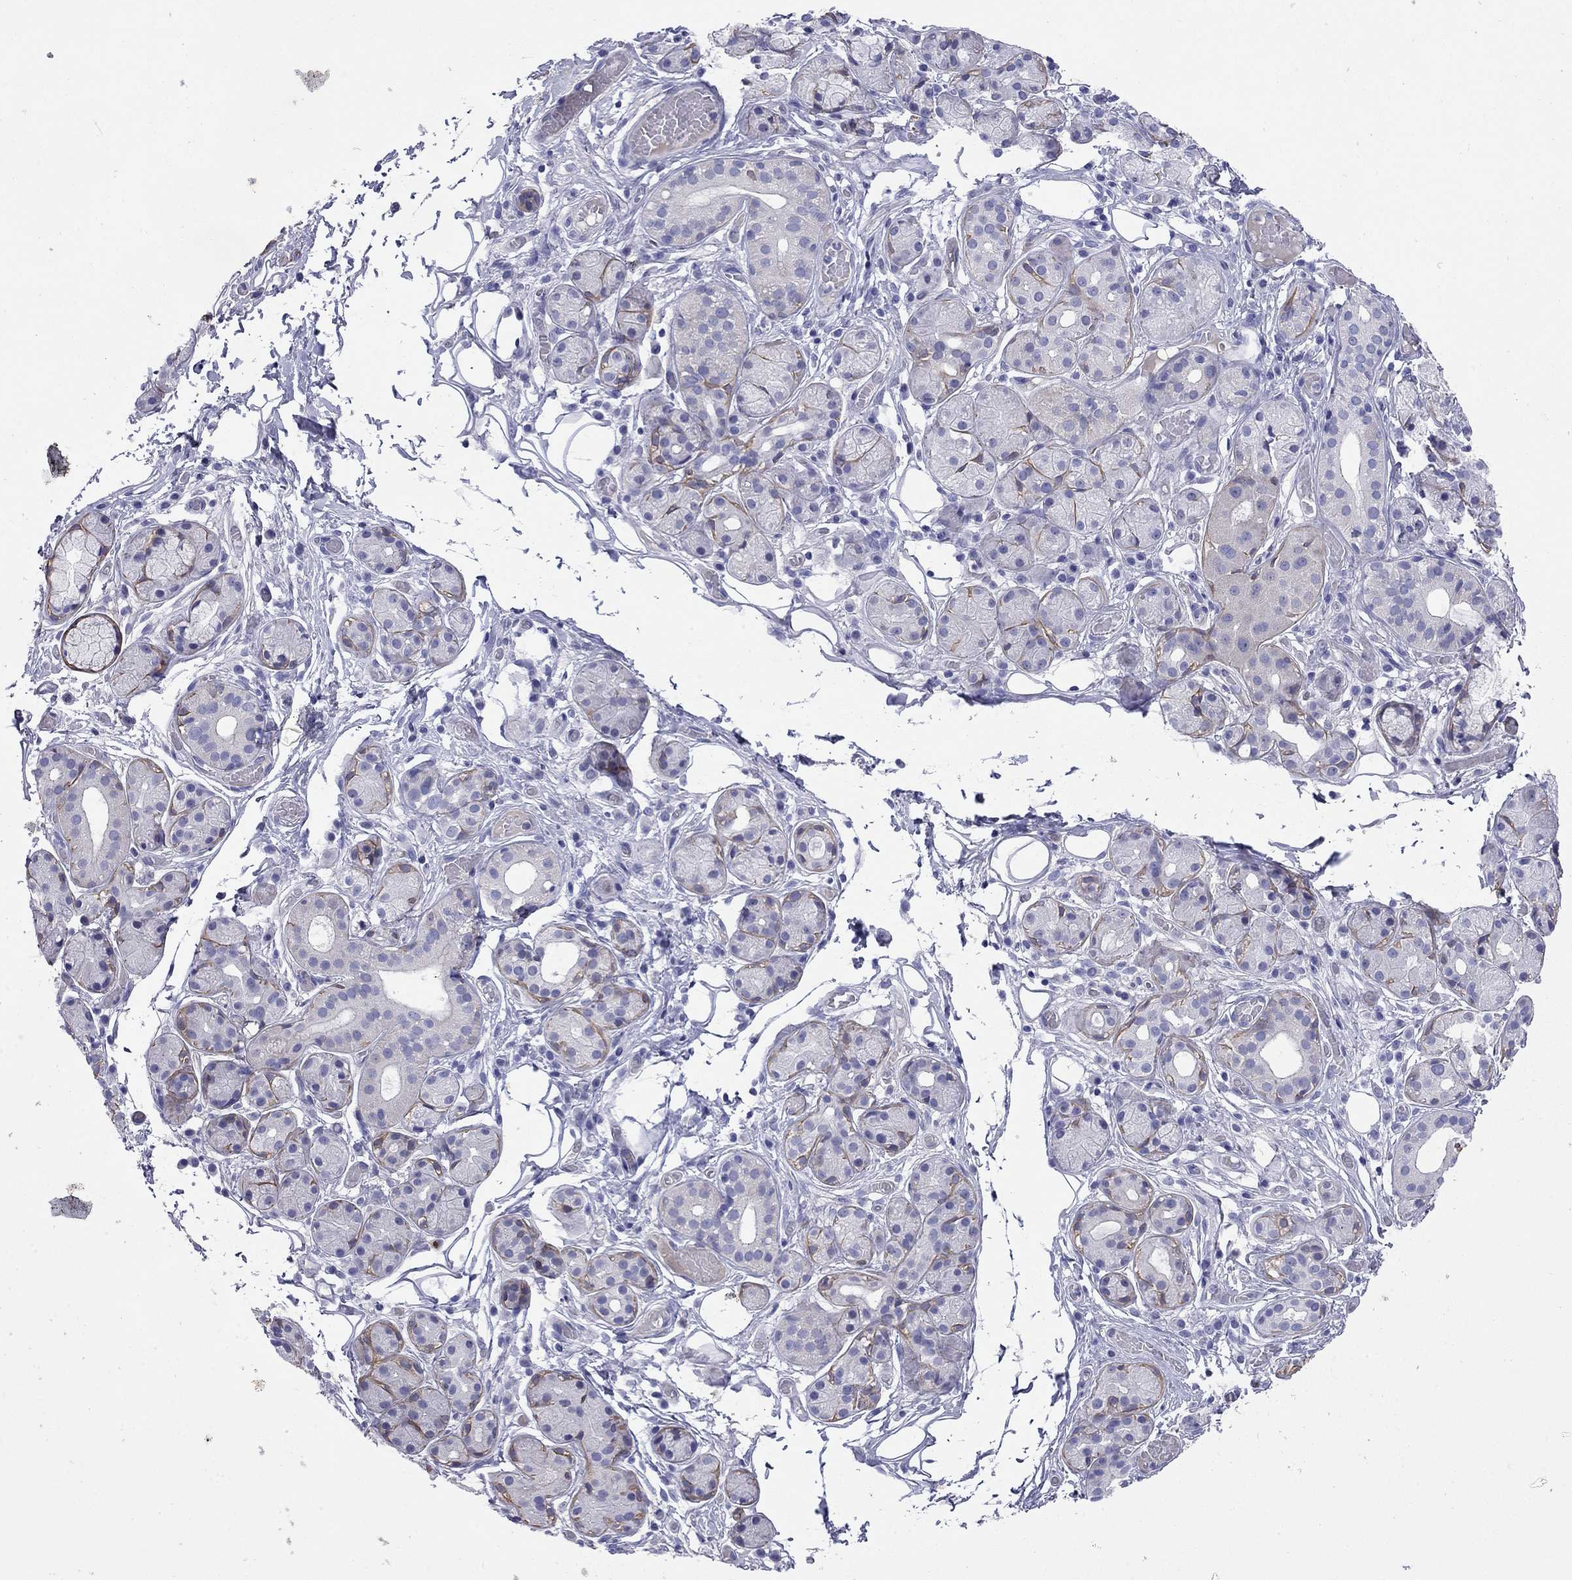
{"staining": {"intensity": "negative", "quantity": "none", "location": "none"}, "tissue": "salivary gland", "cell_type": "Glandular cells", "image_type": "normal", "snomed": [{"axis": "morphology", "description": "Normal tissue, NOS"}, {"axis": "topography", "description": "Salivary gland"}, {"axis": "topography", "description": "Peripheral nerve tissue"}], "caption": "Immunohistochemical staining of benign salivary gland shows no significant positivity in glandular cells.", "gene": "CMYA5", "patient": {"sex": "male", "age": 71}}